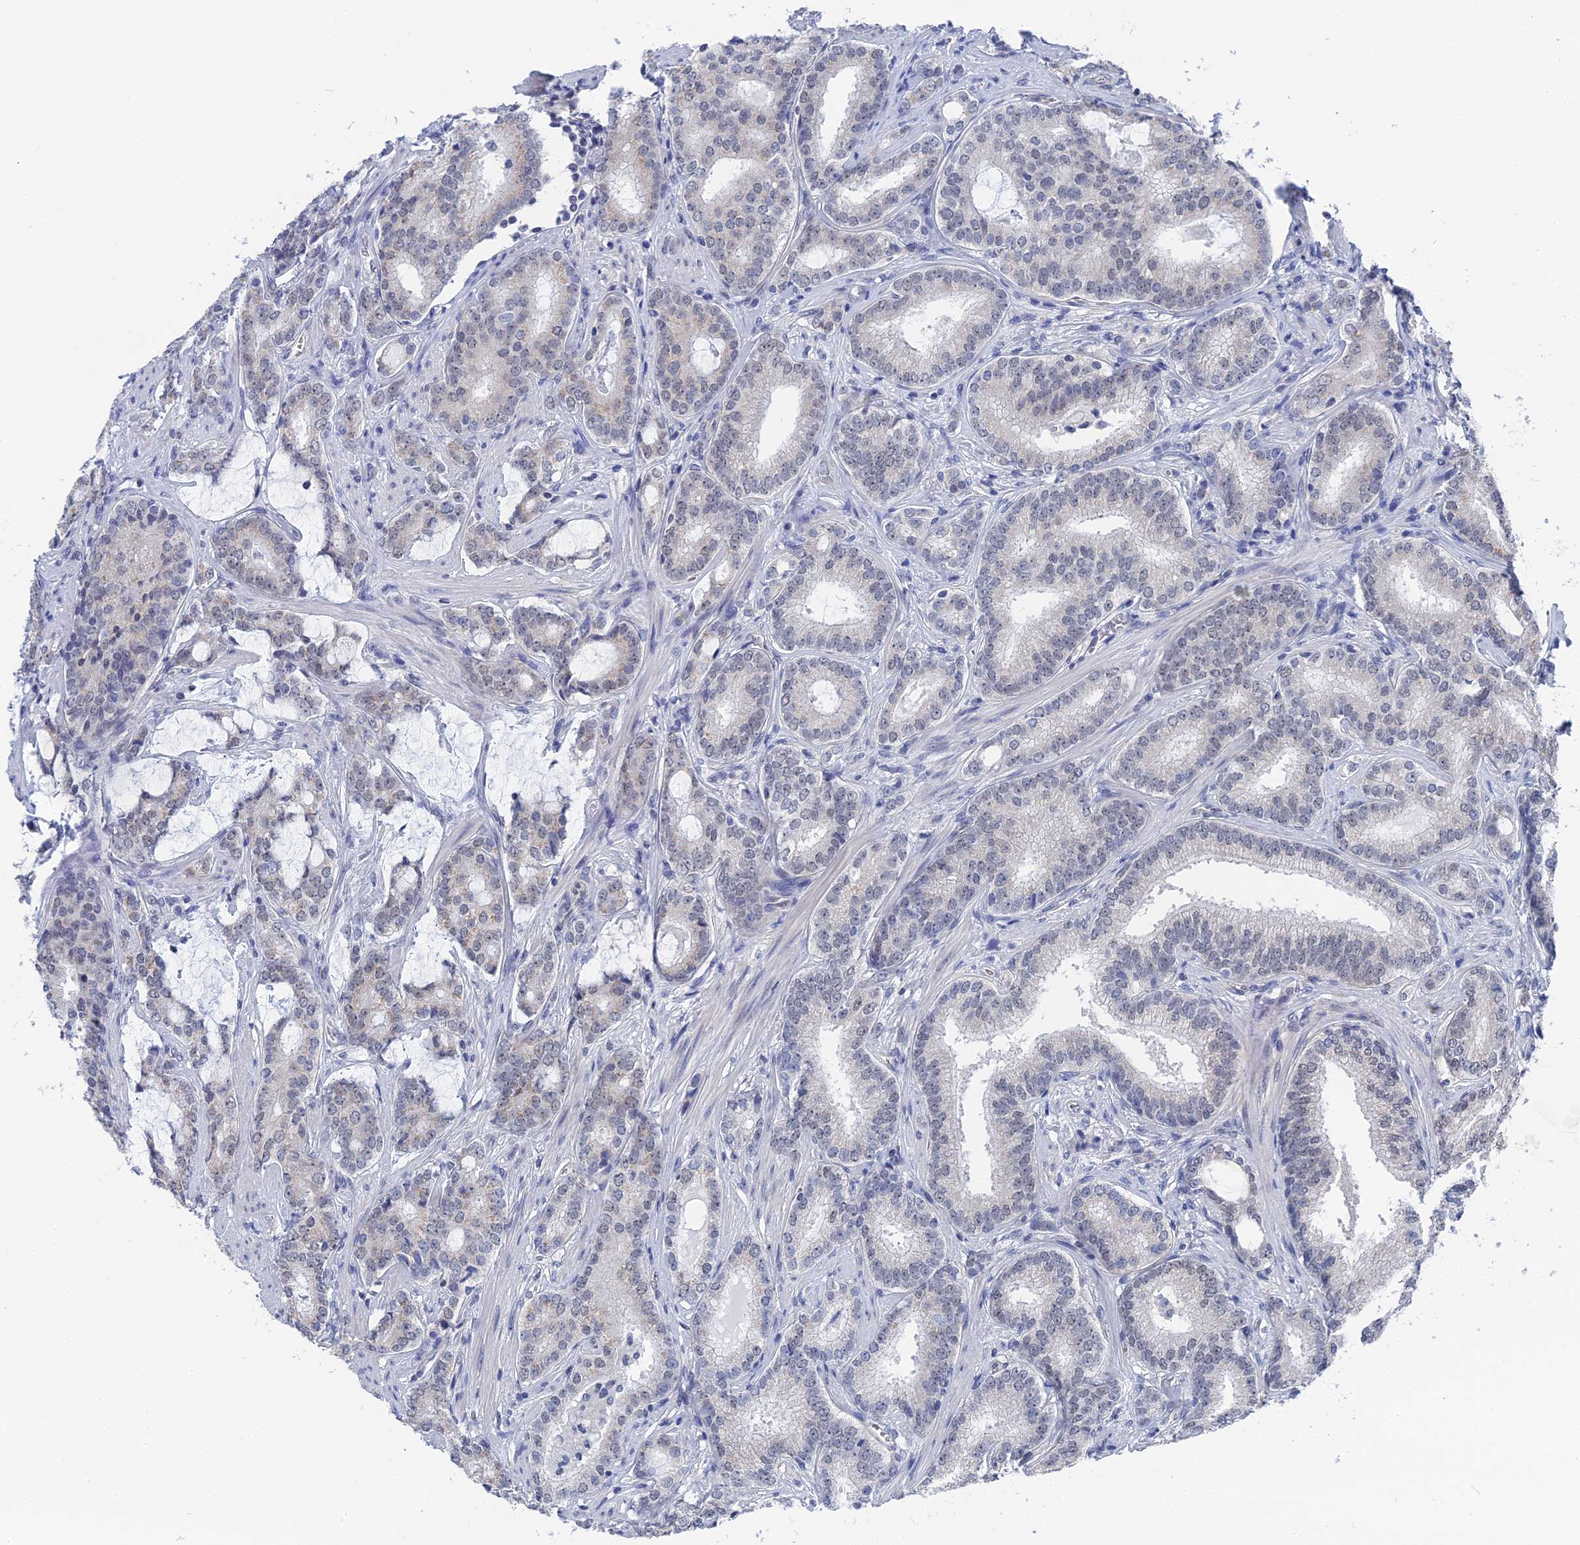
{"staining": {"intensity": "negative", "quantity": "none", "location": "none"}, "tissue": "prostate cancer", "cell_type": "Tumor cells", "image_type": "cancer", "snomed": [{"axis": "morphology", "description": "Adenocarcinoma, High grade"}, {"axis": "topography", "description": "Prostate"}], "caption": "This is a image of immunohistochemistry (IHC) staining of prostate cancer (adenocarcinoma (high-grade)), which shows no expression in tumor cells.", "gene": "TSSC4", "patient": {"sex": "male", "age": 63}}